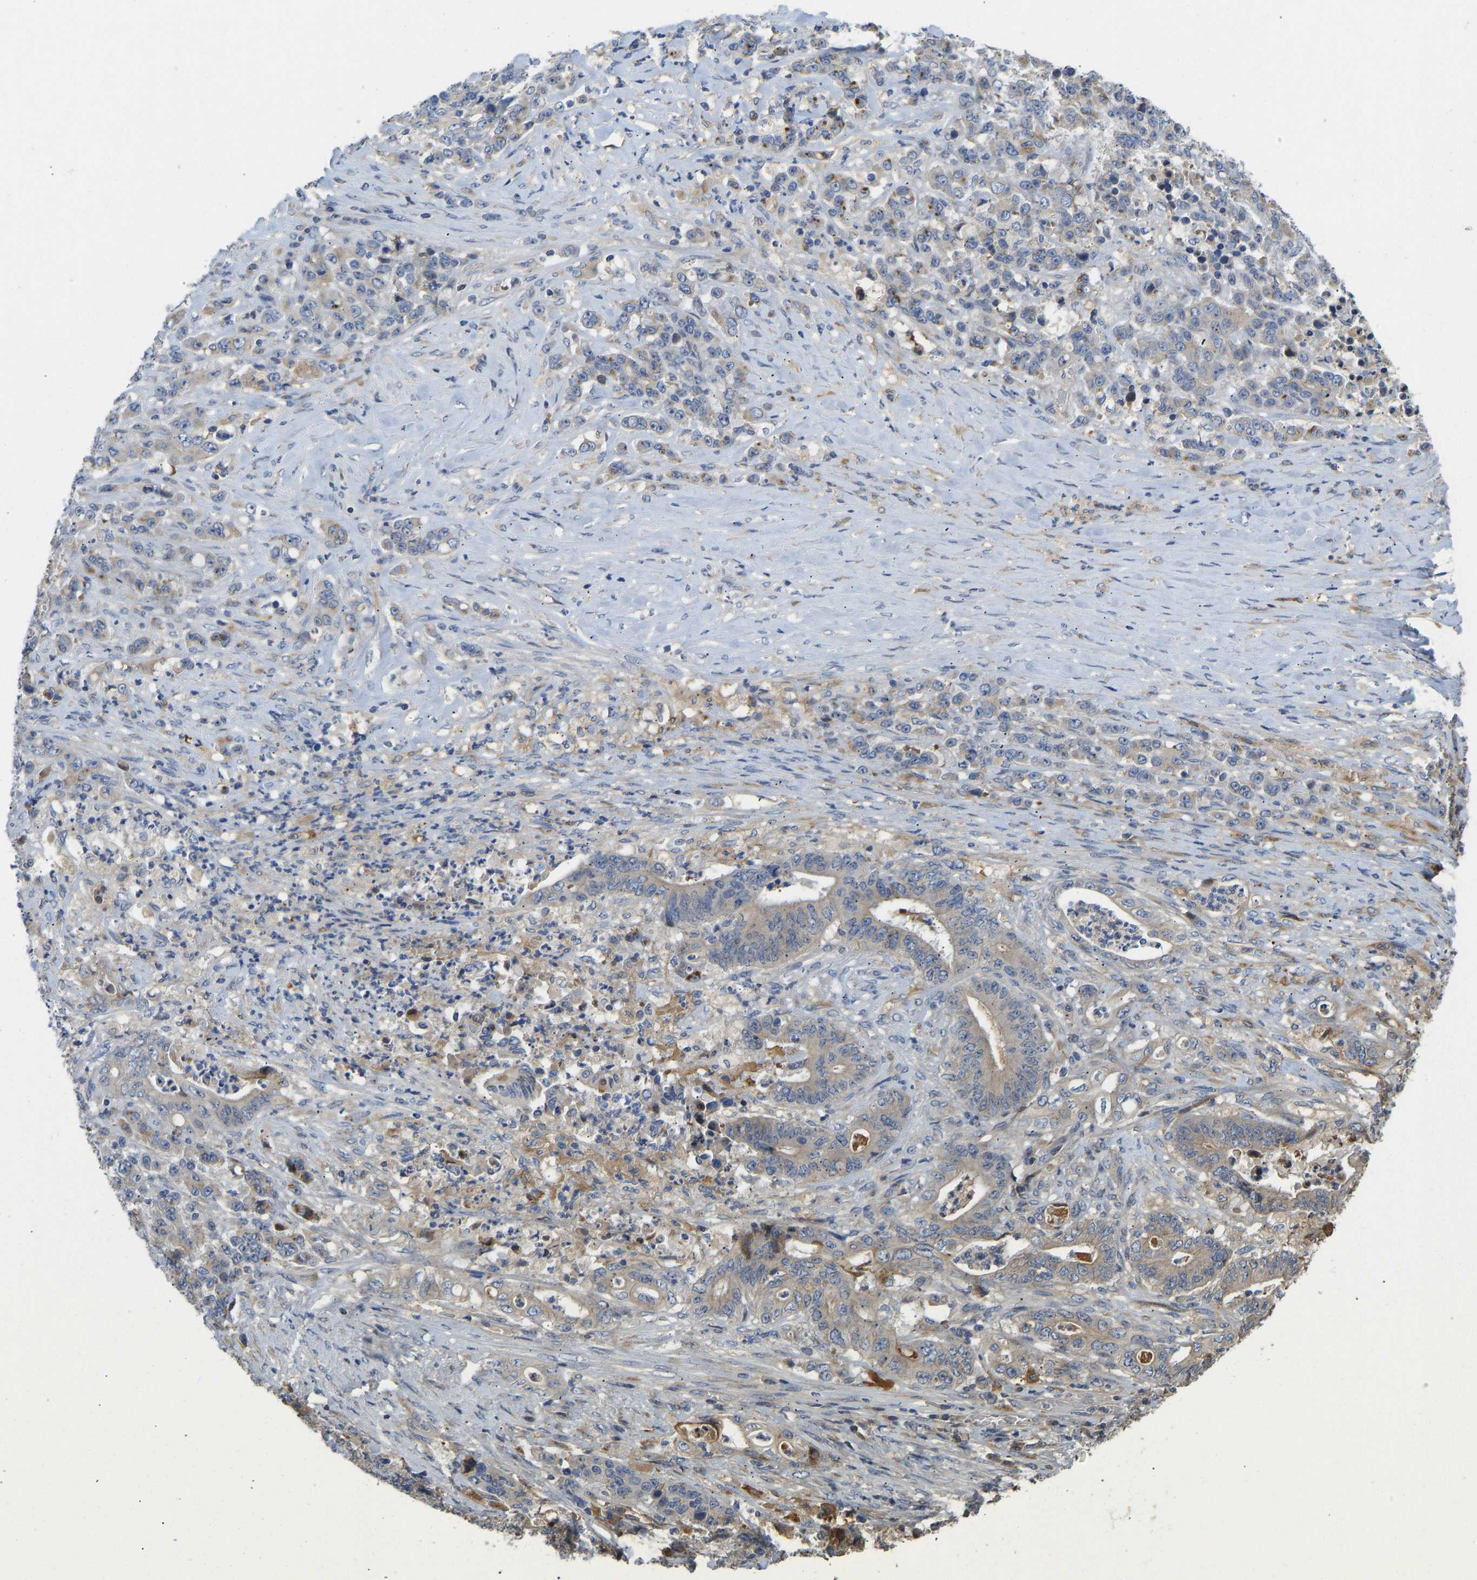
{"staining": {"intensity": "weak", "quantity": ">75%", "location": "cytoplasmic/membranous"}, "tissue": "stomach cancer", "cell_type": "Tumor cells", "image_type": "cancer", "snomed": [{"axis": "morphology", "description": "Adenocarcinoma, NOS"}, {"axis": "topography", "description": "Stomach"}], "caption": "Approximately >75% of tumor cells in human stomach adenocarcinoma exhibit weak cytoplasmic/membranous protein positivity as visualized by brown immunohistochemical staining.", "gene": "VCPKMT", "patient": {"sex": "female", "age": 73}}